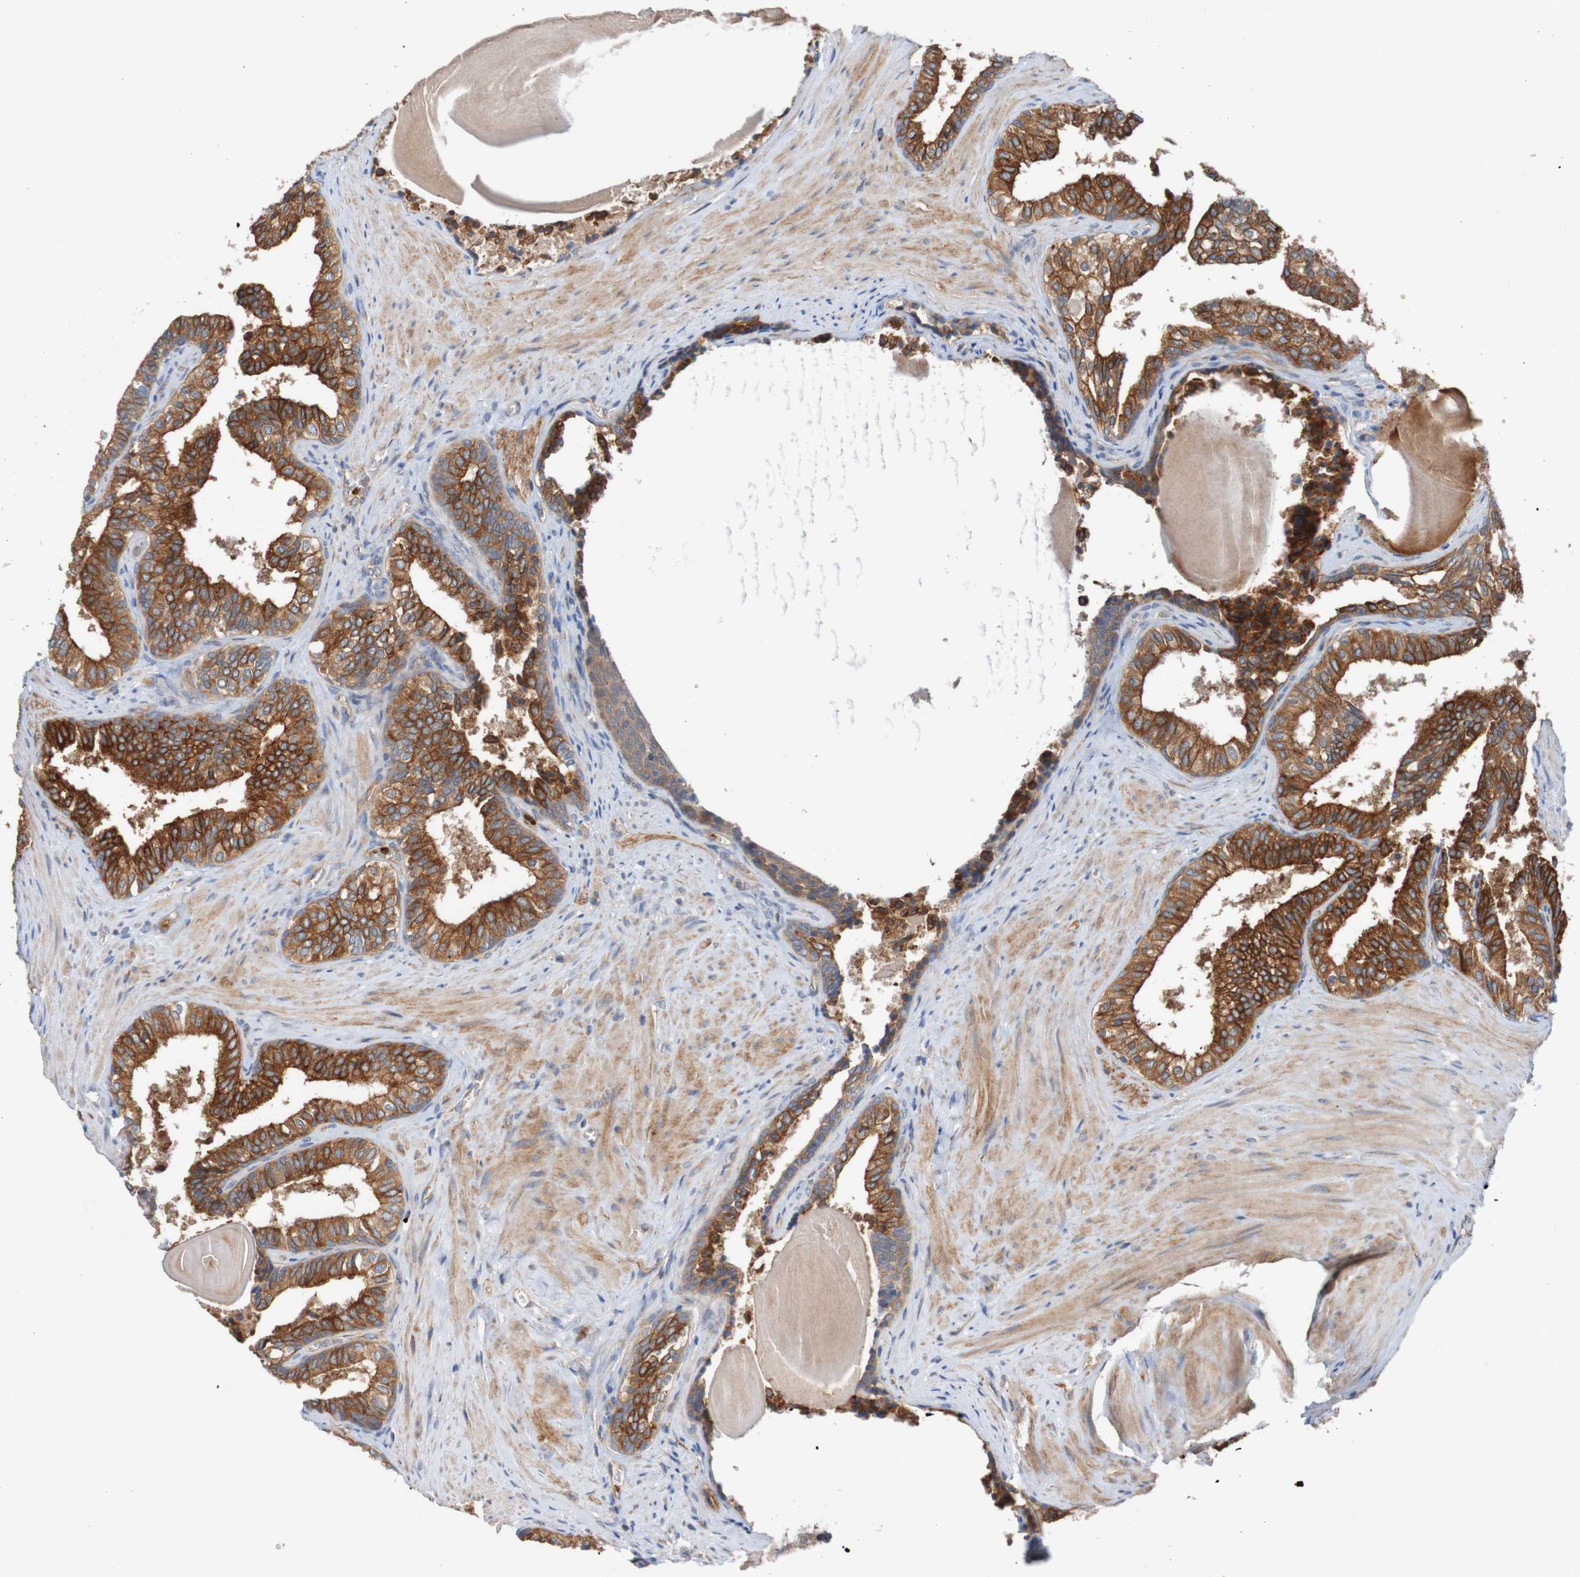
{"staining": {"intensity": "strong", "quantity": ">75%", "location": "cytoplasmic/membranous"}, "tissue": "prostate cancer", "cell_type": "Tumor cells", "image_type": "cancer", "snomed": [{"axis": "morphology", "description": "Adenocarcinoma, Low grade"}, {"axis": "topography", "description": "Prostate"}], "caption": "About >75% of tumor cells in human adenocarcinoma (low-grade) (prostate) reveal strong cytoplasmic/membranous protein staining as visualized by brown immunohistochemical staining.", "gene": "ST8SIA6", "patient": {"sex": "male", "age": 60}}